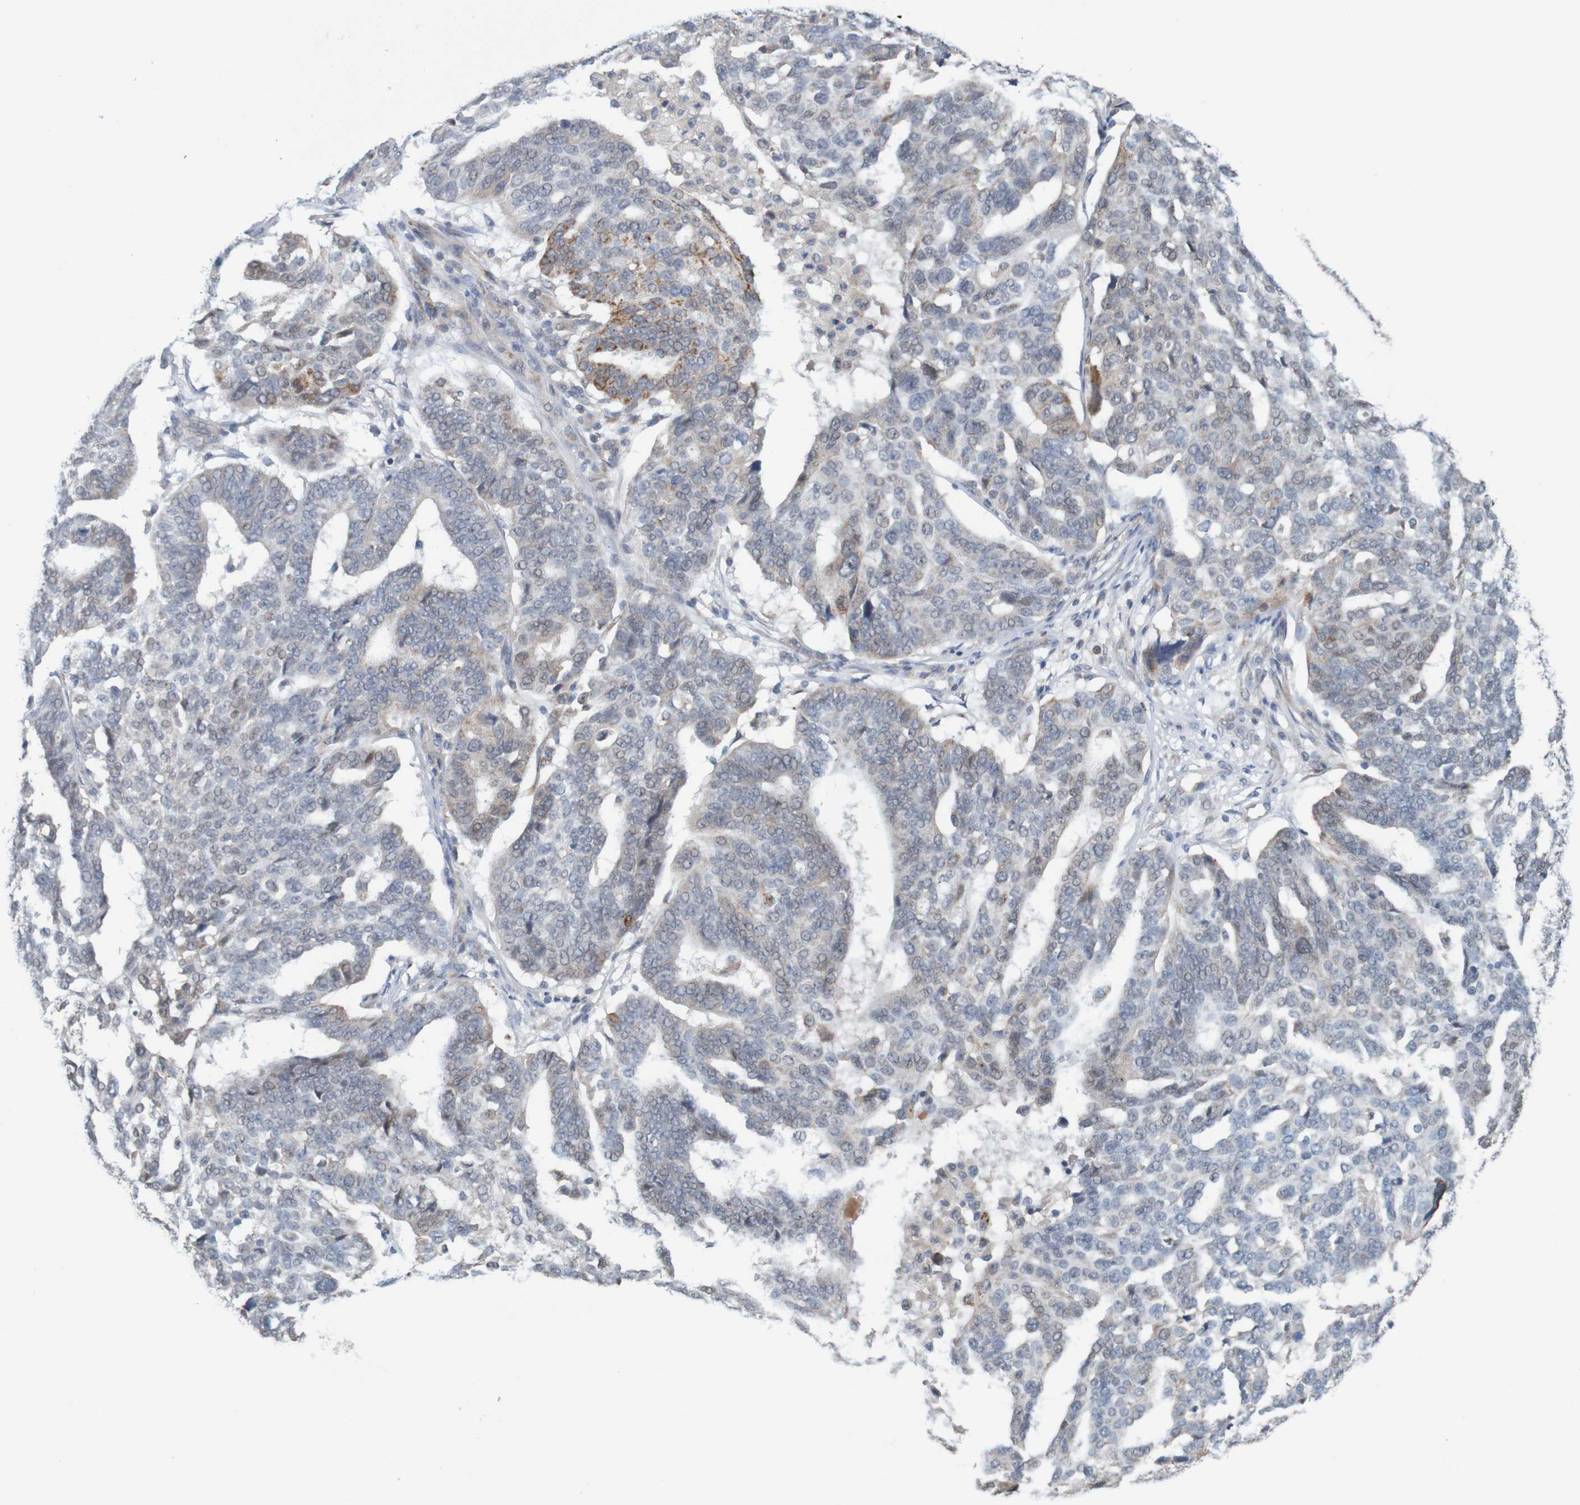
{"staining": {"intensity": "moderate", "quantity": "<25%", "location": "cytoplasmic/membranous"}, "tissue": "ovarian cancer", "cell_type": "Tumor cells", "image_type": "cancer", "snomed": [{"axis": "morphology", "description": "Cystadenocarcinoma, serous, NOS"}, {"axis": "topography", "description": "Ovary"}], "caption": "There is low levels of moderate cytoplasmic/membranous positivity in tumor cells of ovarian serous cystadenocarcinoma, as demonstrated by immunohistochemical staining (brown color).", "gene": "NAV2", "patient": {"sex": "female", "age": 59}}